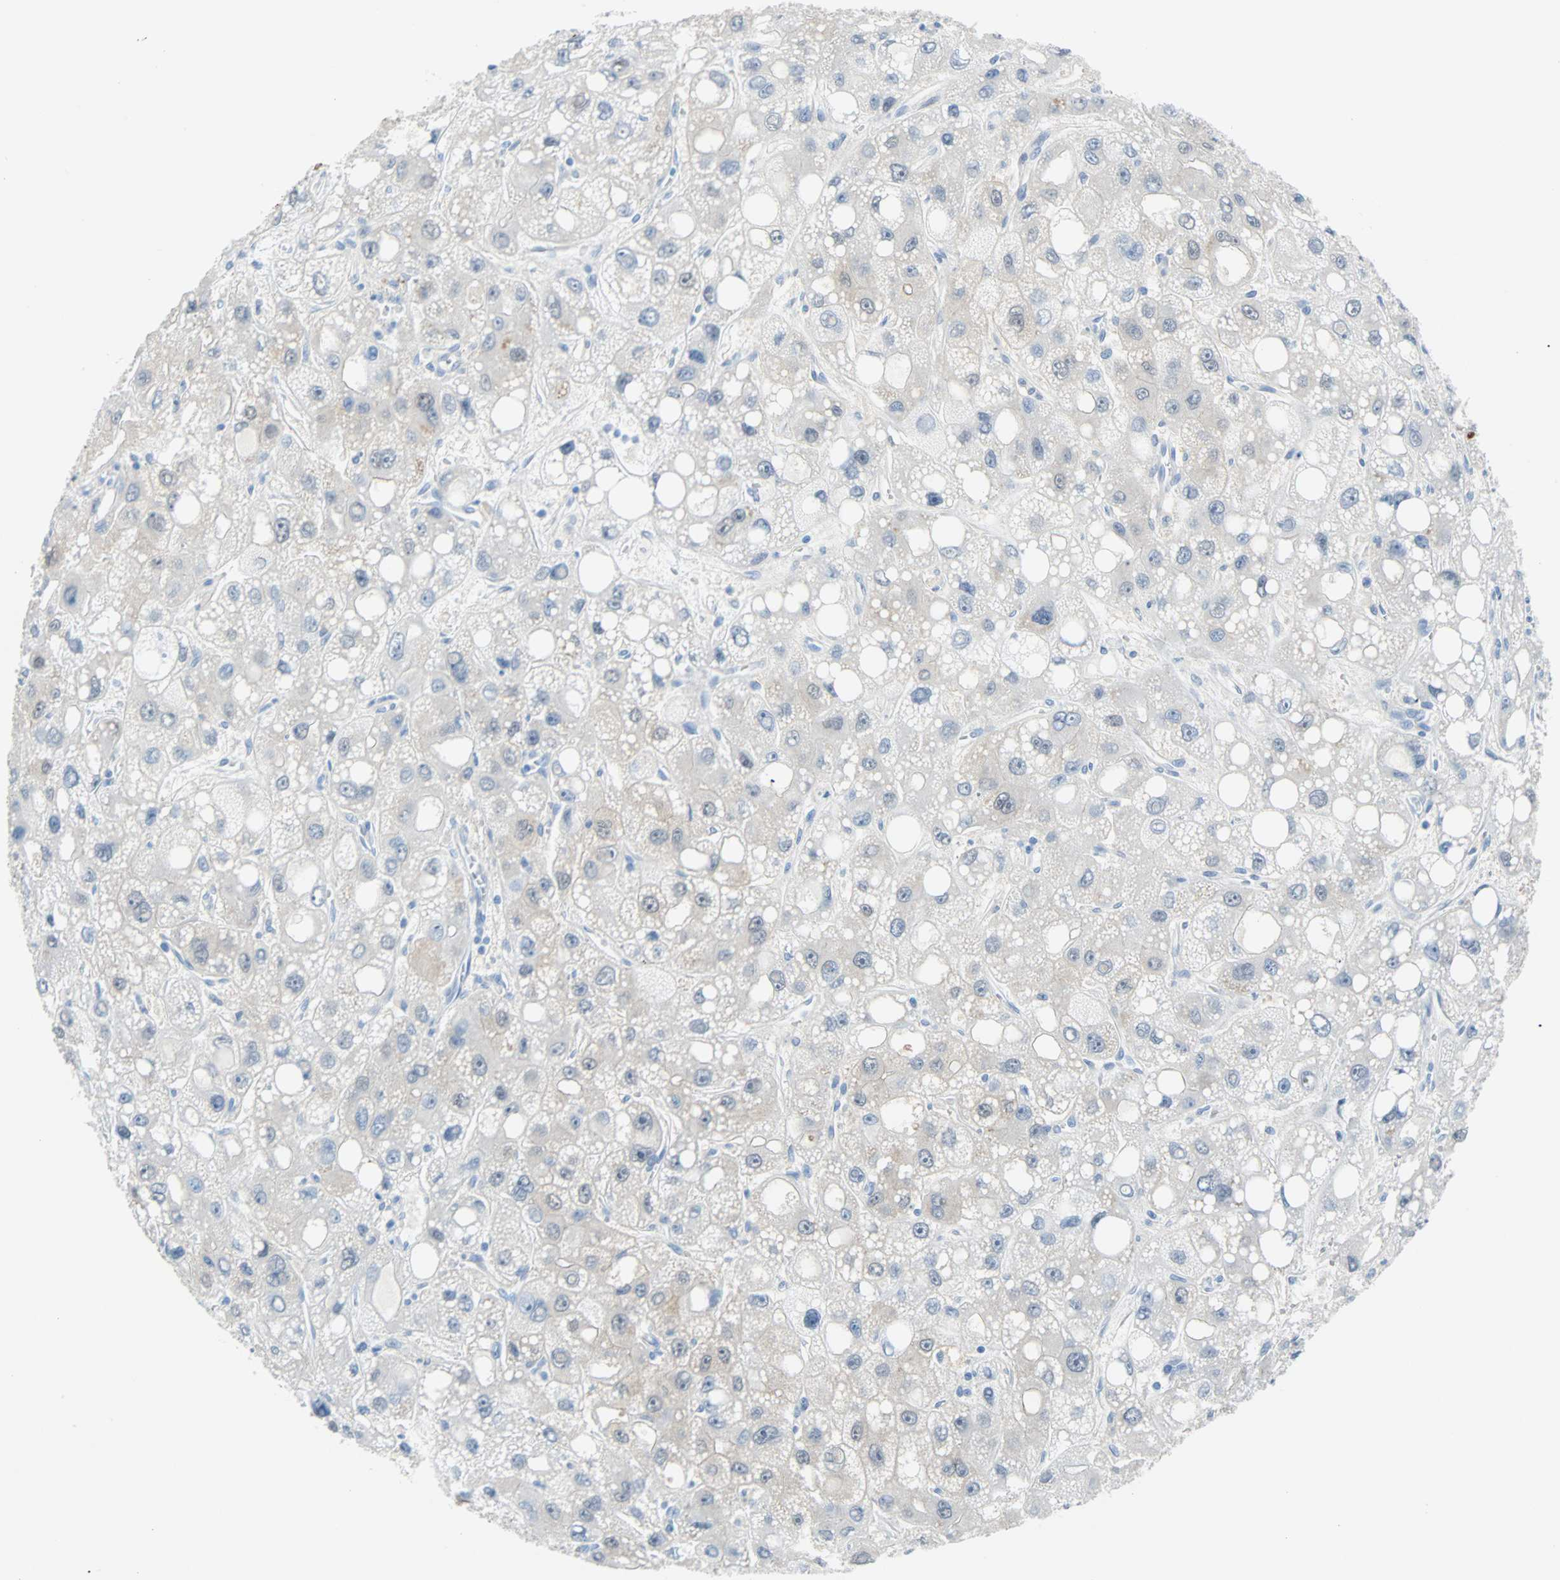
{"staining": {"intensity": "weak", "quantity": "<25%", "location": "cytoplasmic/membranous"}, "tissue": "liver cancer", "cell_type": "Tumor cells", "image_type": "cancer", "snomed": [{"axis": "morphology", "description": "Carcinoma, Hepatocellular, NOS"}, {"axis": "topography", "description": "Liver"}], "caption": "Immunohistochemistry (IHC) image of neoplastic tissue: human liver cancer (hepatocellular carcinoma) stained with DAB reveals no significant protein expression in tumor cells. (DAB IHC with hematoxylin counter stain).", "gene": "PDPN", "patient": {"sex": "male", "age": 55}}